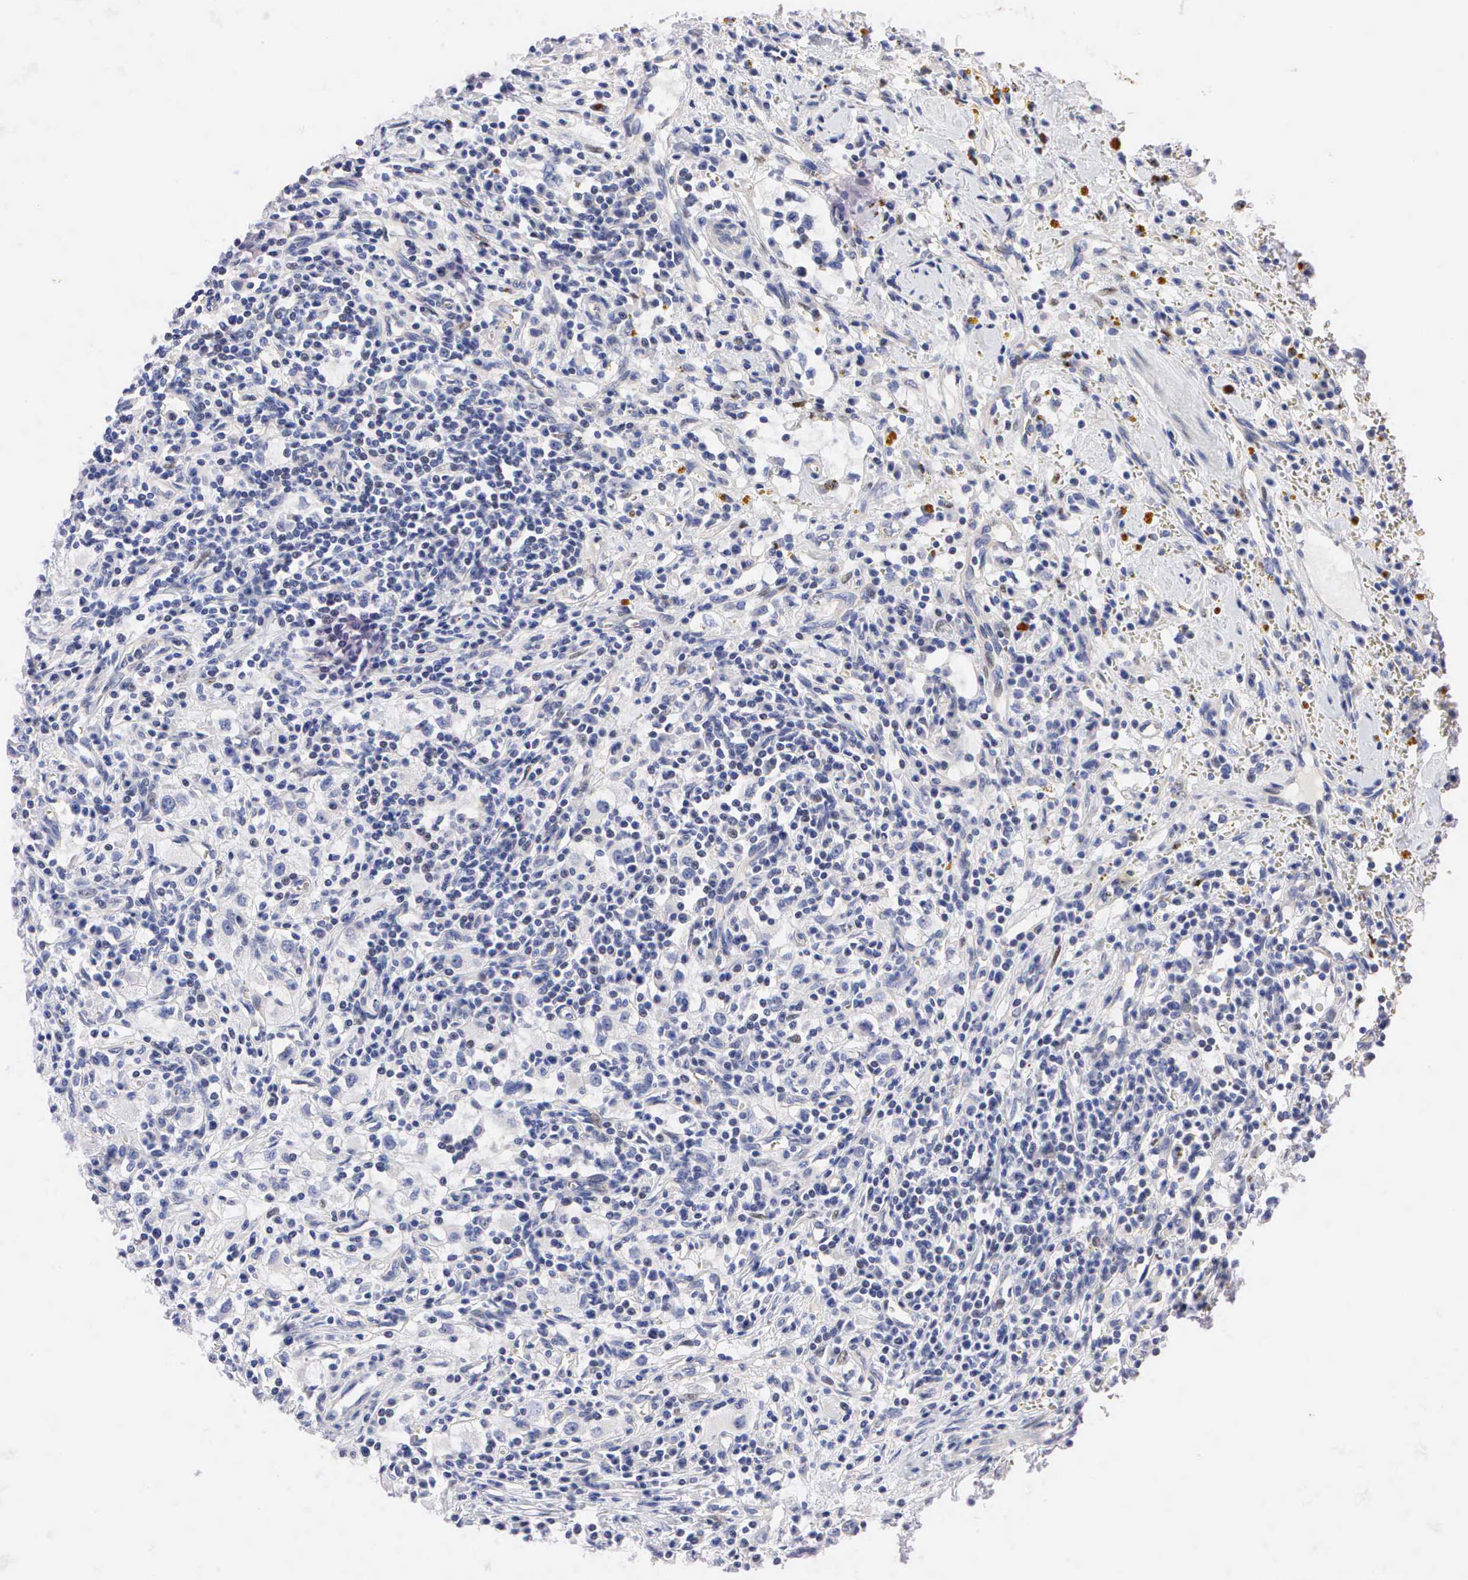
{"staining": {"intensity": "negative", "quantity": "none", "location": "none"}, "tissue": "renal cancer", "cell_type": "Tumor cells", "image_type": "cancer", "snomed": [{"axis": "morphology", "description": "Adenocarcinoma, NOS"}, {"axis": "topography", "description": "Kidney"}], "caption": "Tumor cells are negative for protein expression in human renal cancer (adenocarcinoma).", "gene": "PGR", "patient": {"sex": "male", "age": 82}}